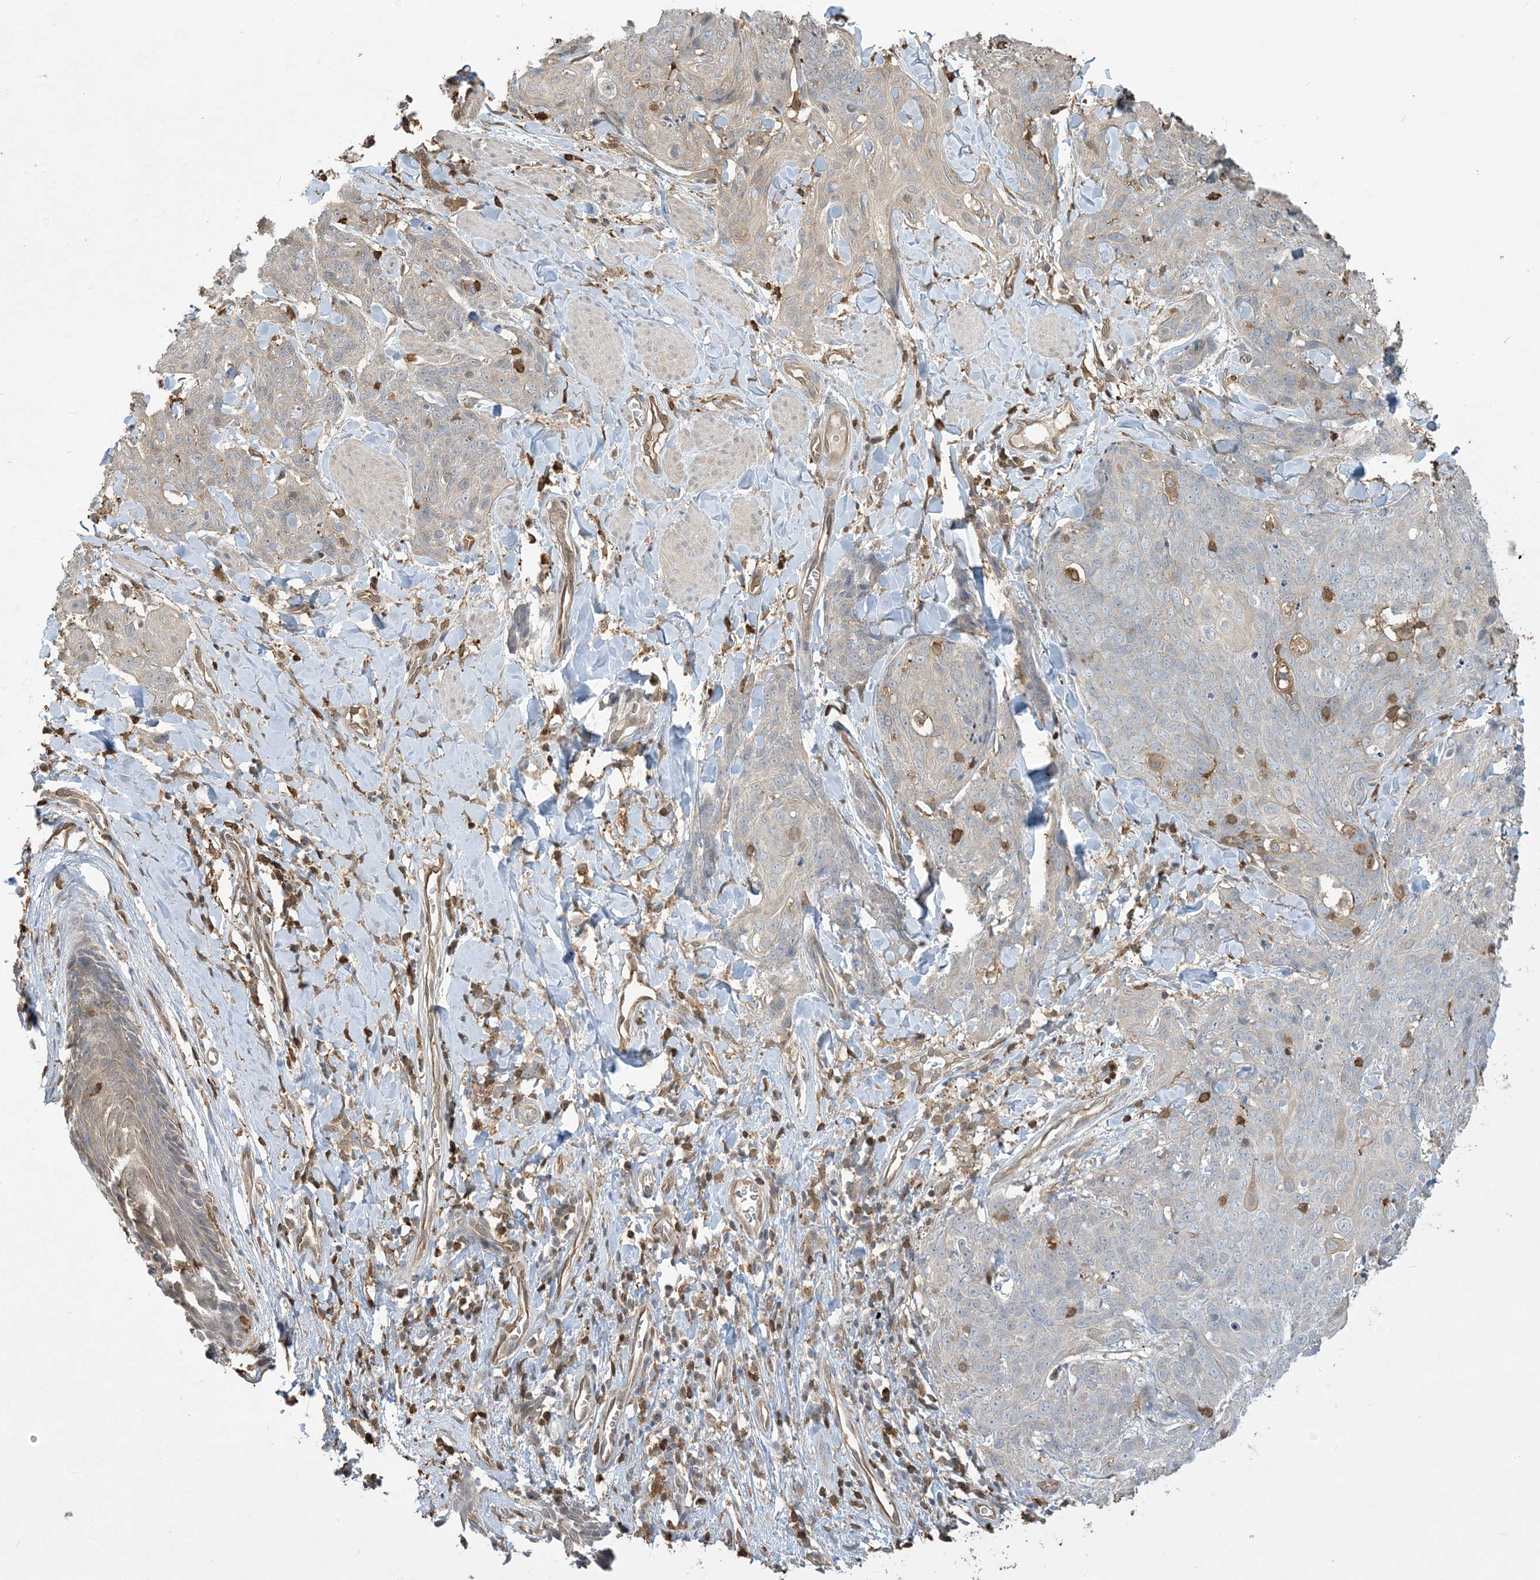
{"staining": {"intensity": "negative", "quantity": "none", "location": "none"}, "tissue": "skin cancer", "cell_type": "Tumor cells", "image_type": "cancer", "snomed": [{"axis": "morphology", "description": "Squamous cell carcinoma, NOS"}, {"axis": "topography", "description": "Skin"}, {"axis": "topography", "description": "Vulva"}], "caption": "Micrograph shows no protein positivity in tumor cells of skin squamous cell carcinoma tissue.", "gene": "TMSB4X", "patient": {"sex": "female", "age": 85}}